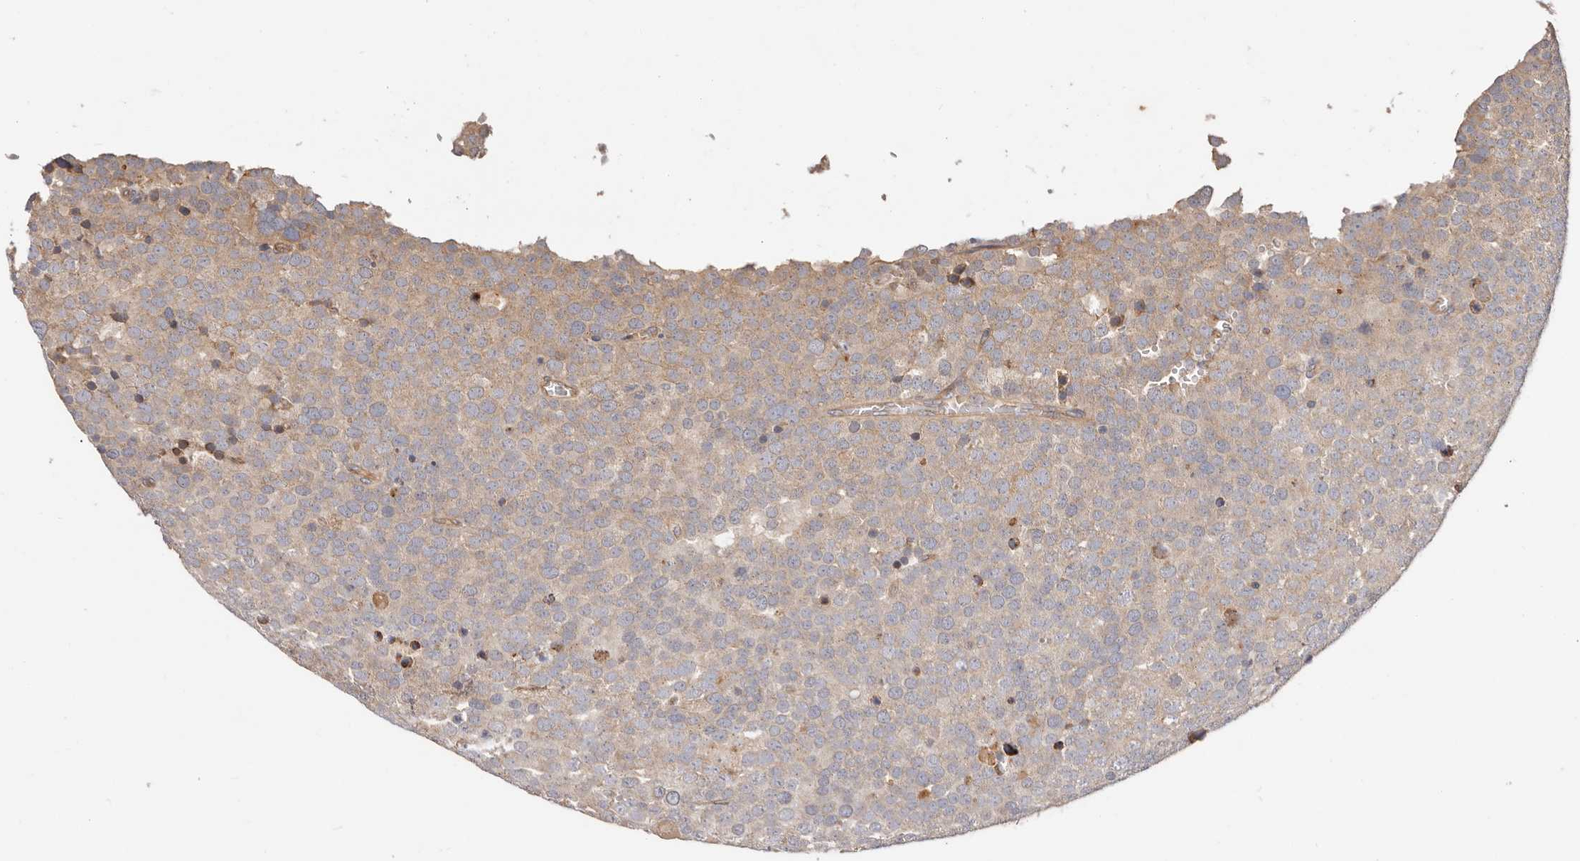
{"staining": {"intensity": "weak", "quantity": ">75%", "location": "cytoplasmic/membranous"}, "tissue": "testis cancer", "cell_type": "Tumor cells", "image_type": "cancer", "snomed": [{"axis": "morphology", "description": "Seminoma, NOS"}, {"axis": "topography", "description": "Testis"}], "caption": "Protein staining of testis cancer tissue shows weak cytoplasmic/membranous staining in about >75% of tumor cells.", "gene": "MACF1", "patient": {"sex": "male", "age": 71}}